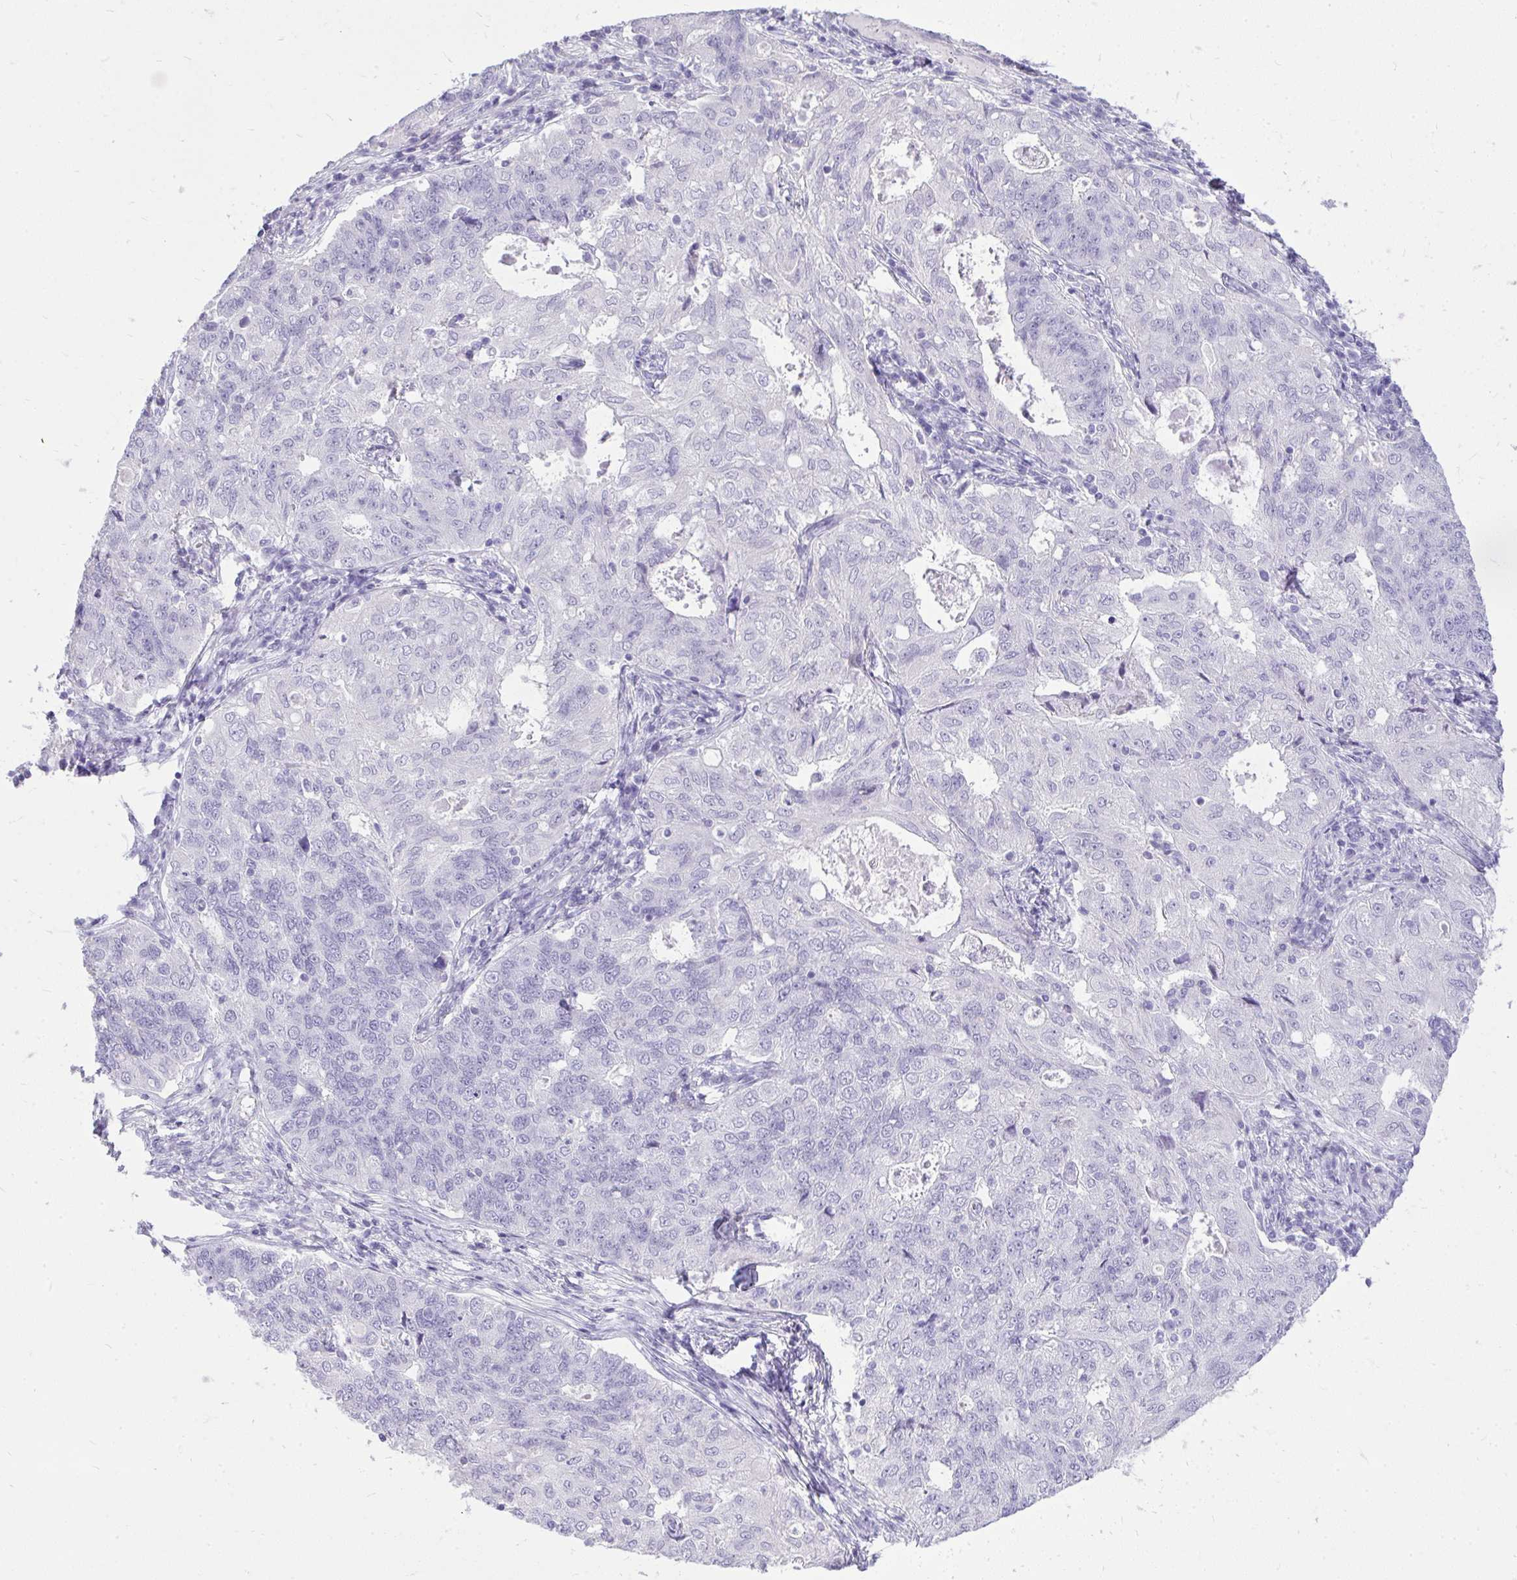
{"staining": {"intensity": "negative", "quantity": "none", "location": "none"}, "tissue": "endometrial cancer", "cell_type": "Tumor cells", "image_type": "cancer", "snomed": [{"axis": "morphology", "description": "Adenocarcinoma, NOS"}, {"axis": "topography", "description": "Endometrium"}], "caption": "Endometrial cancer was stained to show a protein in brown. There is no significant positivity in tumor cells.", "gene": "PRM2", "patient": {"sex": "female", "age": 43}}